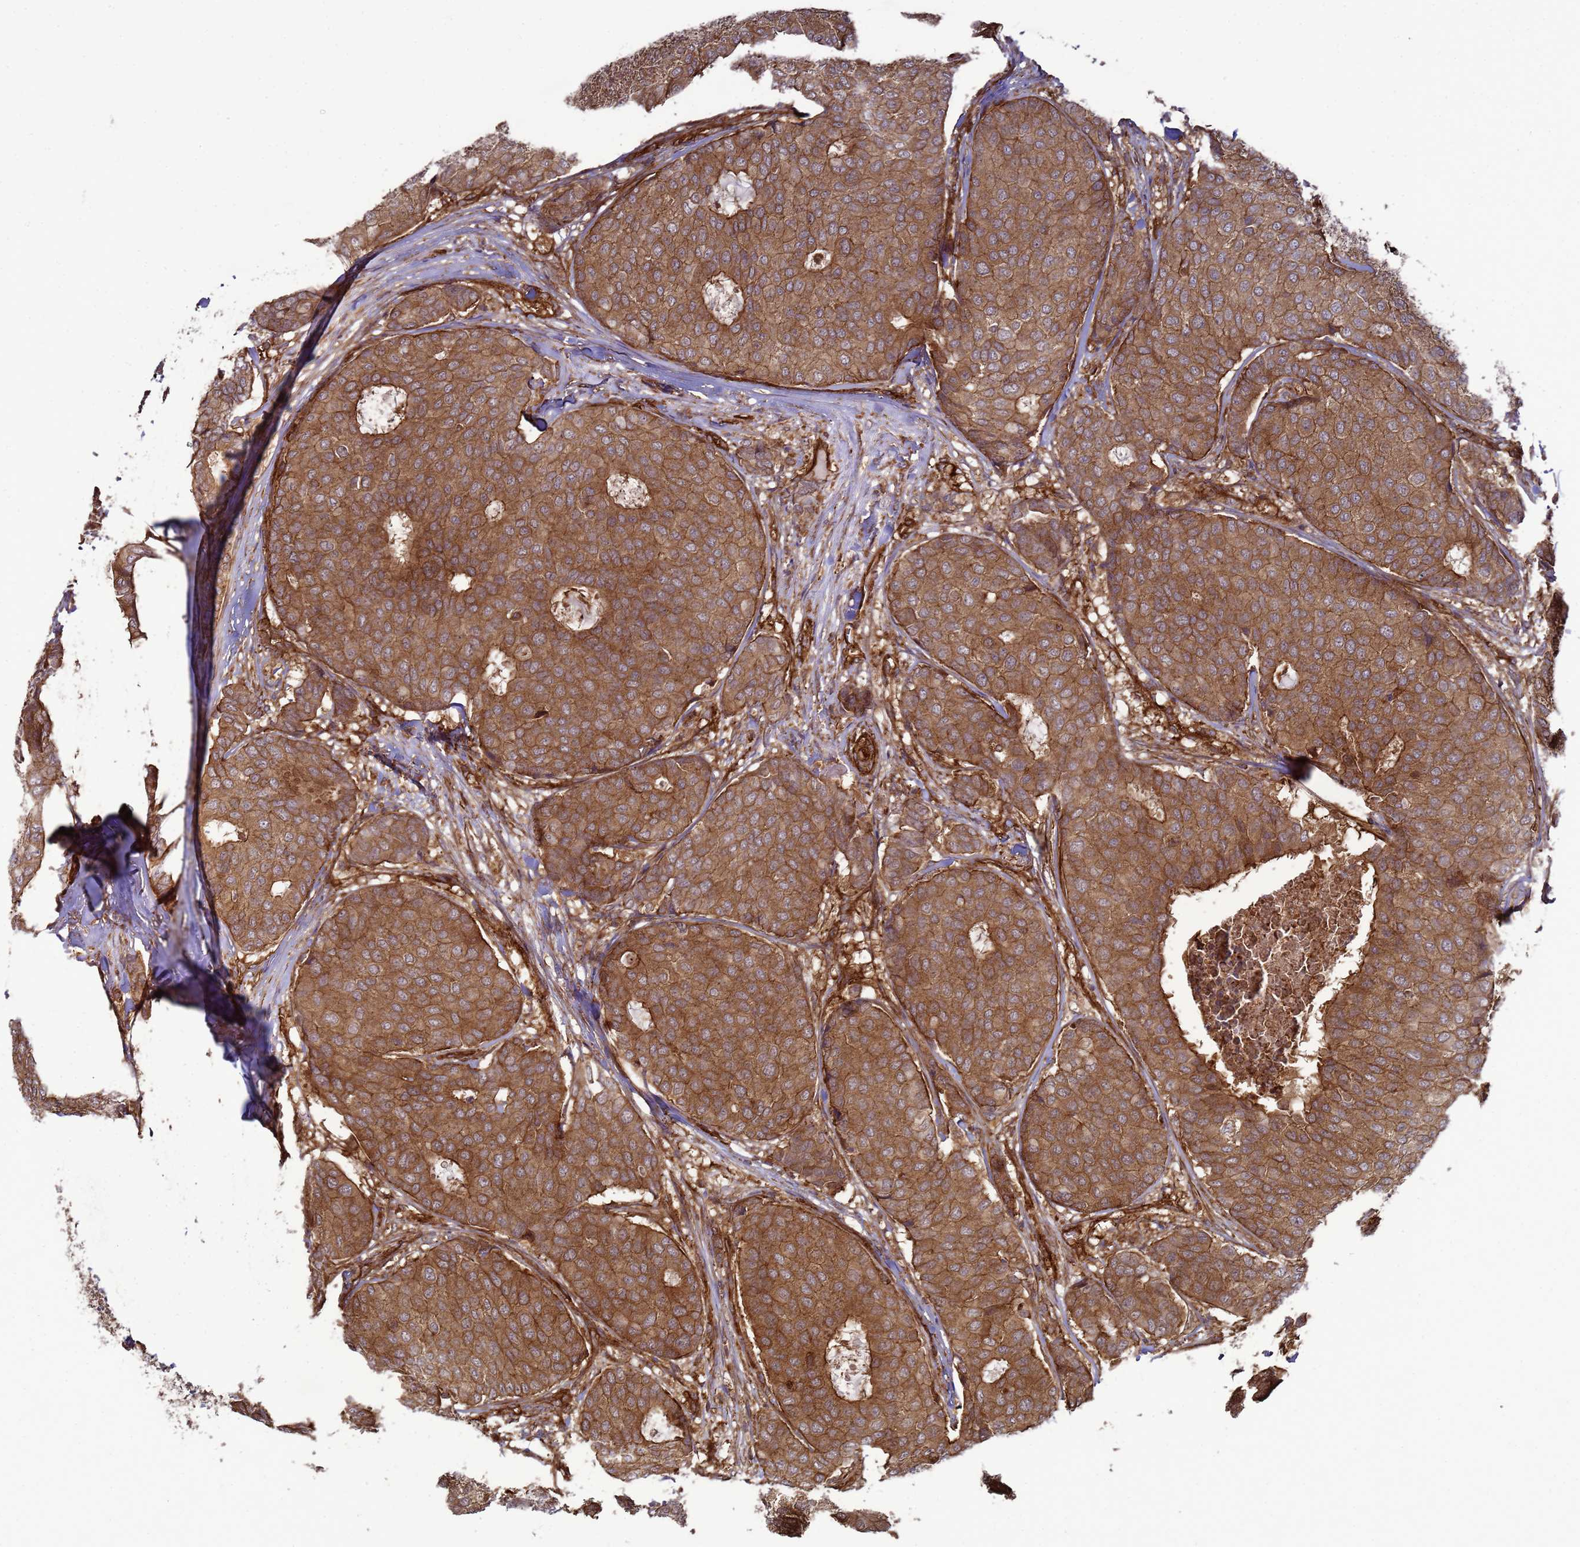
{"staining": {"intensity": "moderate", "quantity": ">75%", "location": "cytoplasmic/membranous"}, "tissue": "breast cancer", "cell_type": "Tumor cells", "image_type": "cancer", "snomed": [{"axis": "morphology", "description": "Duct carcinoma"}, {"axis": "topography", "description": "Breast"}], "caption": "There is medium levels of moderate cytoplasmic/membranous positivity in tumor cells of invasive ductal carcinoma (breast), as demonstrated by immunohistochemical staining (brown color).", "gene": "CNOT1", "patient": {"sex": "female", "age": 75}}